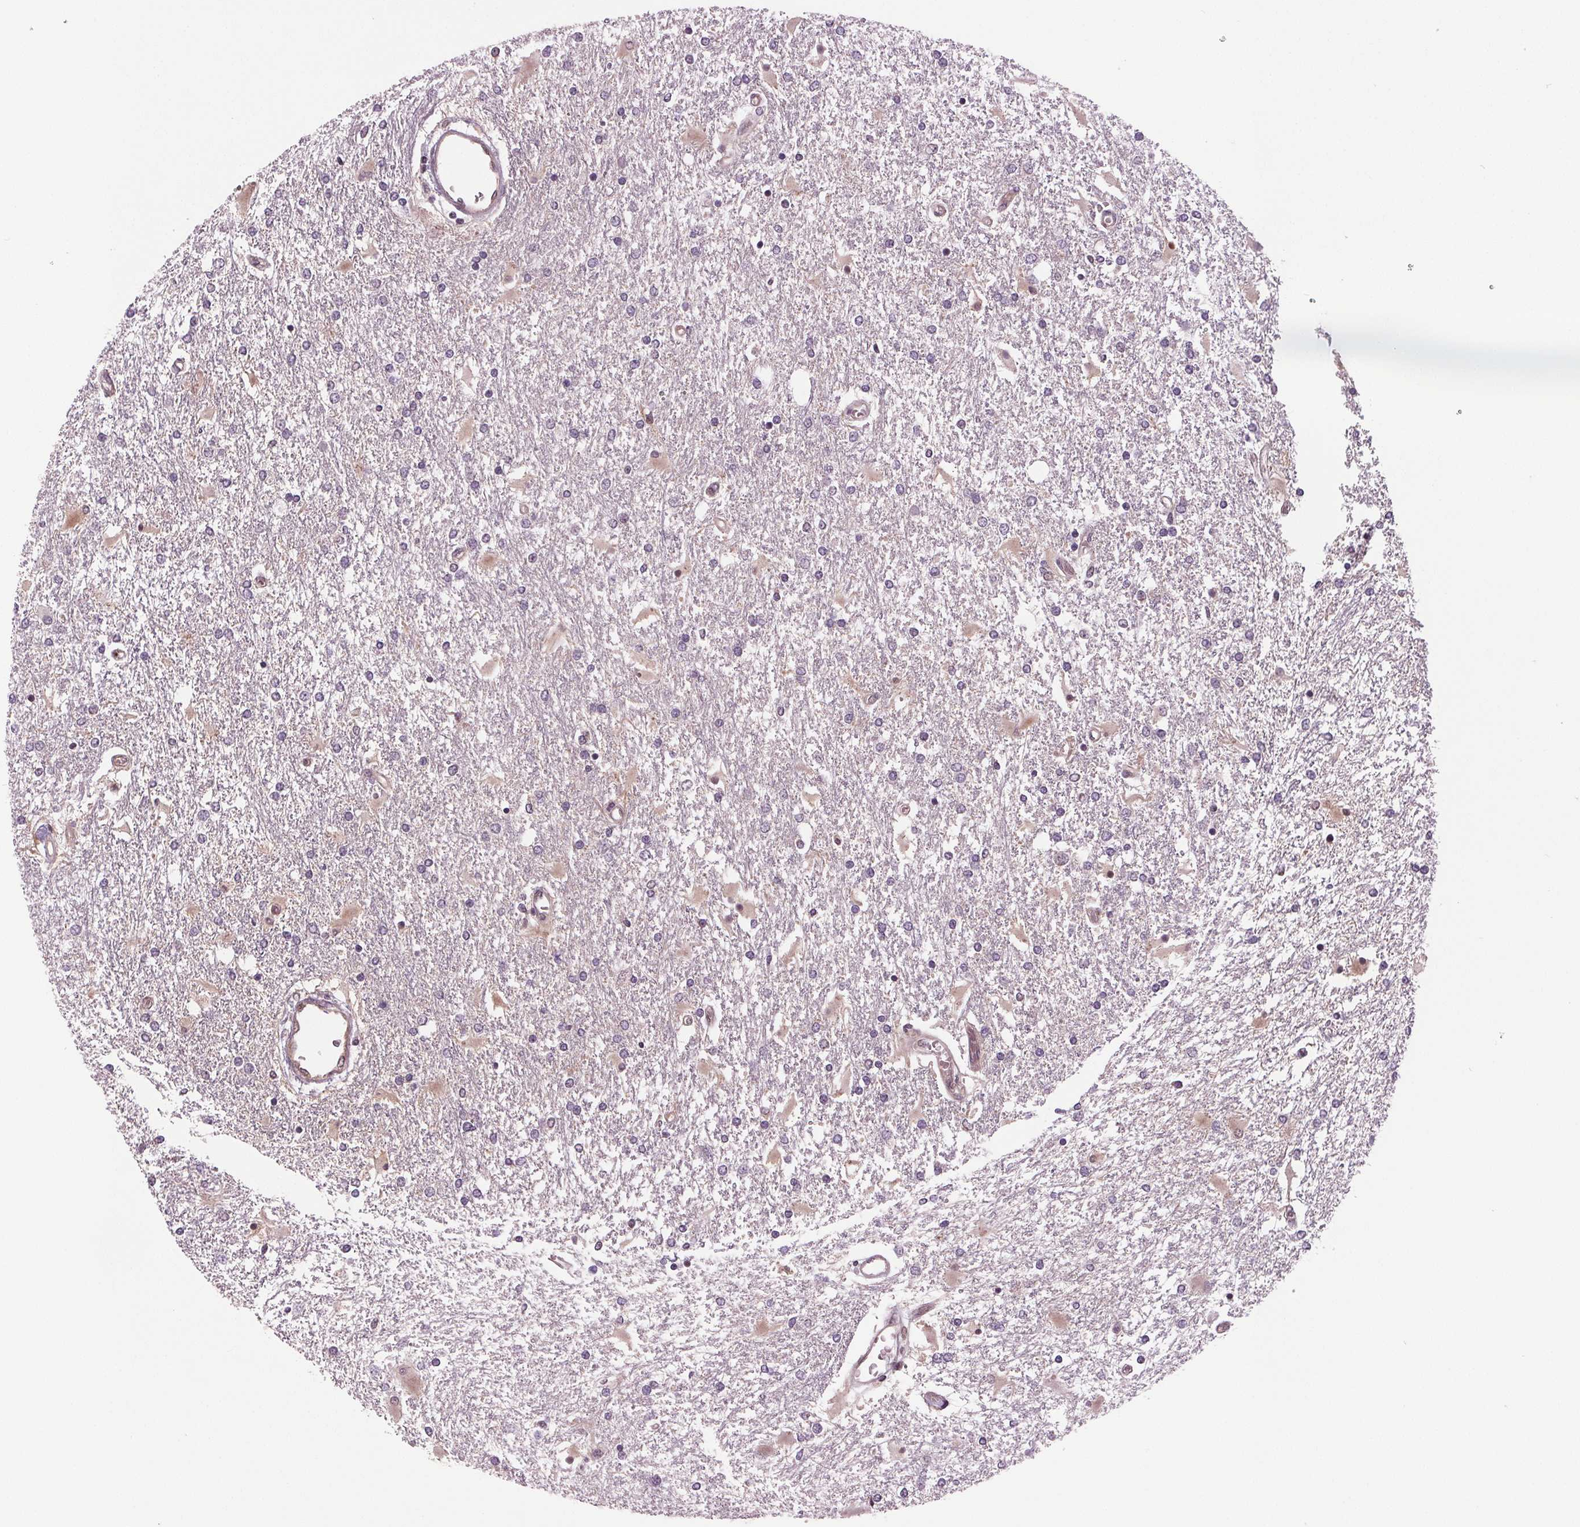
{"staining": {"intensity": "negative", "quantity": "none", "location": "none"}, "tissue": "glioma", "cell_type": "Tumor cells", "image_type": "cancer", "snomed": [{"axis": "morphology", "description": "Glioma, malignant, High grade"}, {"axis": "topography", "description": "Cerebral cortex"}], "caption": "Immunohistochemistry (IHC) histopathology image of neoplastic tissue: human glioma stained with DAB exhibits no significant protein expression in tumor cells.", "gene": "STAT3", "patient": {"sex": "male", "age": 79}}